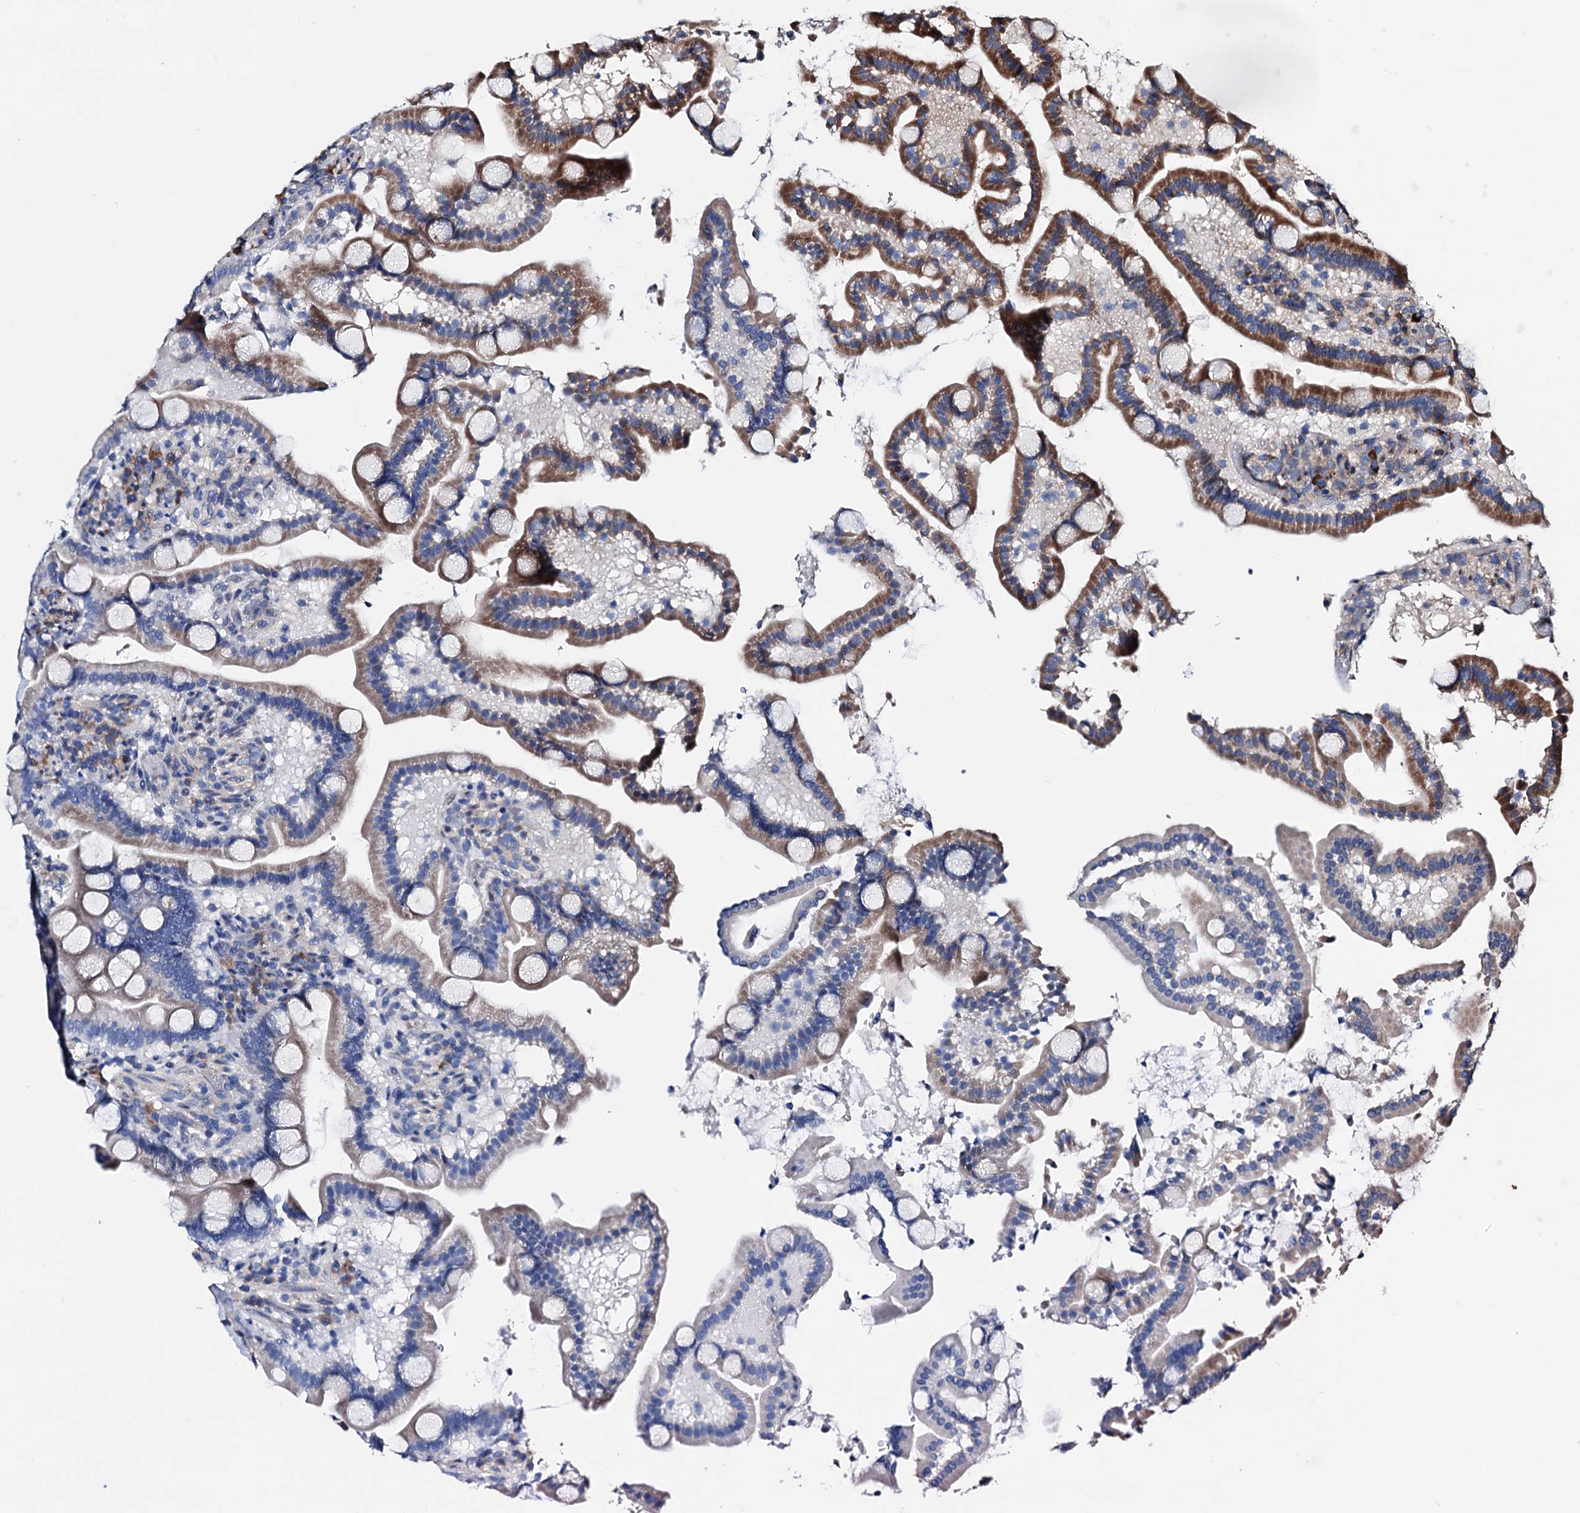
{"staining": {"intensity": "moderate", "quantity": "25%-75%", "location": "cytoplasmic/membranous"}, "tissue": "duodenum", "cell_type": "Glandular cells", "image_type": "normal", "snomed": [{"axis": "morphology", "description": "Normal tissue, NOS"}, {"axis": "topography", "description": "Duodenum"}], "caption": "IHC micrograph of normal duodenum stained for a protein (brown), which shows medium levels of moderate cytoplasmic/membranous expression in about 25%-75% of glandular cells.", "gene": "AKAP11", "patient": {"sex": "male", "age": 55}}